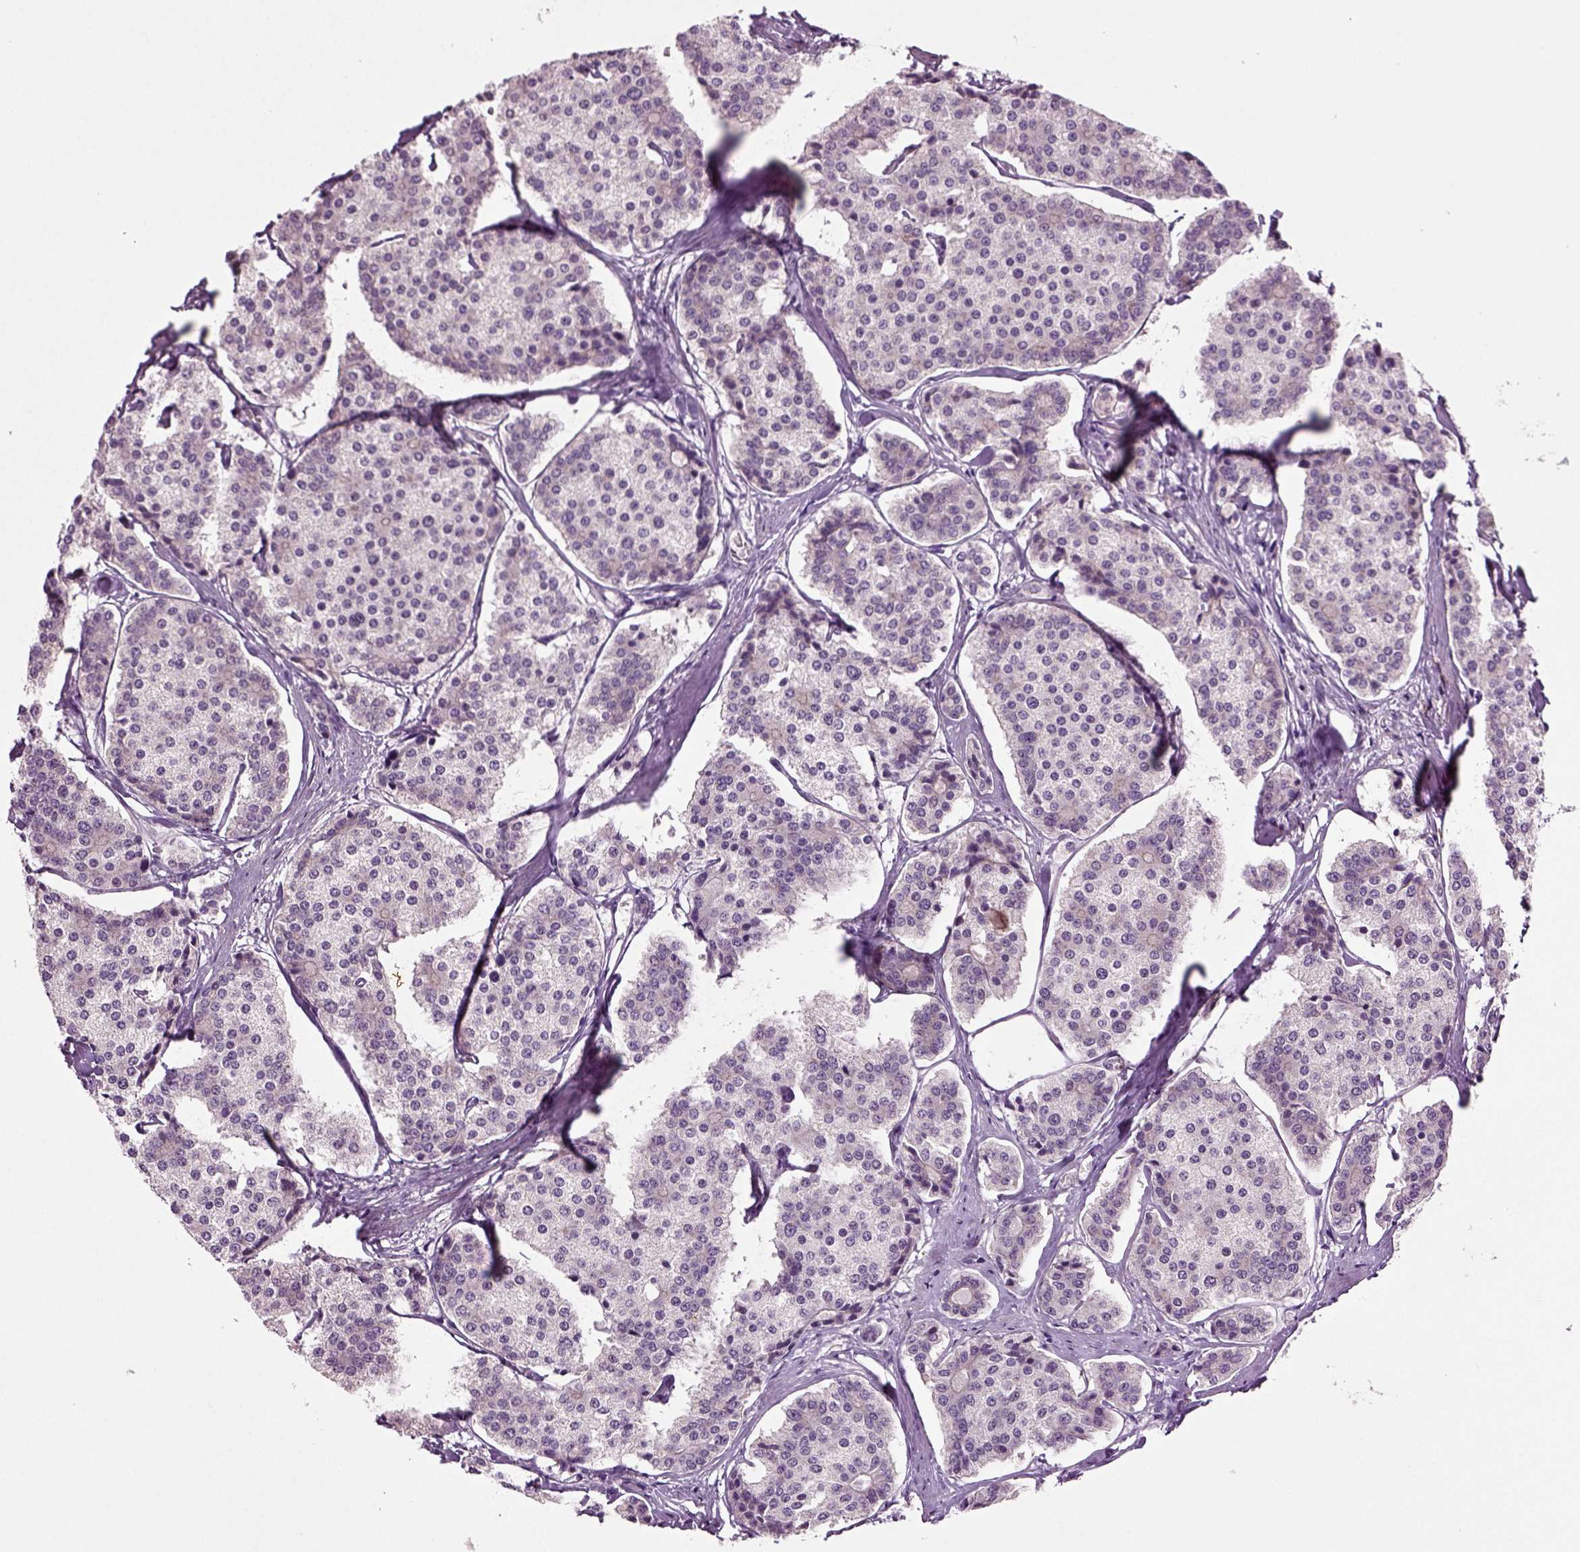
{"staining": {"intensity": "negative", "quantity": "none", "location": "none"}, "tissue": "carcinoid", "cell_type": "Tumor cells", "image_type": "cancer", "snomed": [{"axis": "morphology", "description": "Carcinoid, malignant, NOS"}, {"axis": "topography", "description": "Small intestine"}], "caption": "Carcinoid (malignant) stained for a protein using immunohistochemistry (IHC) reveals no expression tumor cells.", "gene": "SLC17A6", "patient": {"sex": "female", "age": 65}}